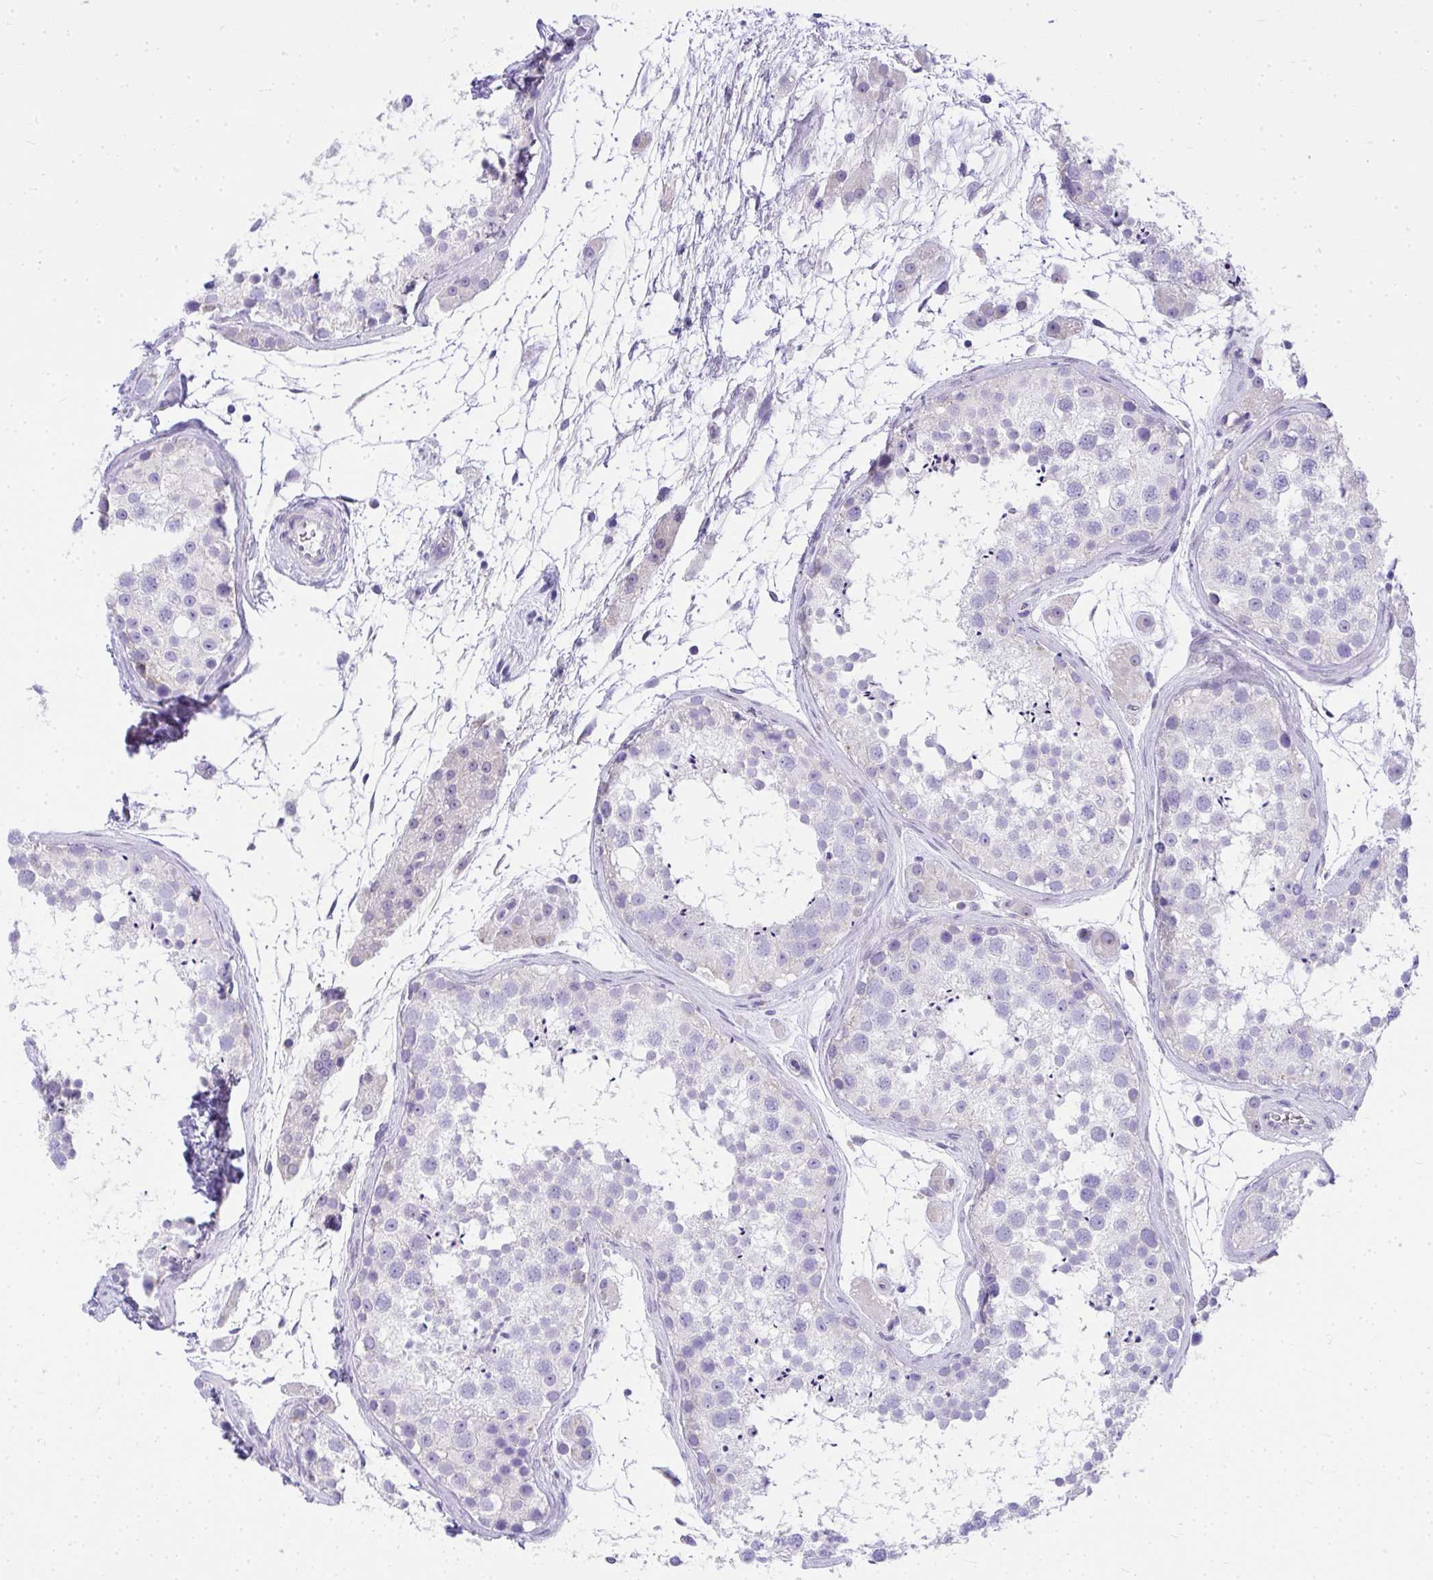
{"staining": {"intensity": "negative", "quantity": "none", "location": "none"}, "tissue": "testis", "cell_type": "Cells in seminiferous ducts", "image_type": "normal", "snomed": [{"axis": "morphology", "description": "Normal tissue, NOS"}, {"axis": "topography", "description": "Testis"}], "caption": "Normal testis was stained to show a protein in brown. There is no significant staining in cells in seminiferous ducts. (Stains: DAB (3,3'-diaminobenzidine) immunohistochemistry with hematoxylin counter stain, Microscopy: brightfield microscopy at high magnification).", "gene": "ADRA2C", "patient": {"sex": "male", "age": 41}}